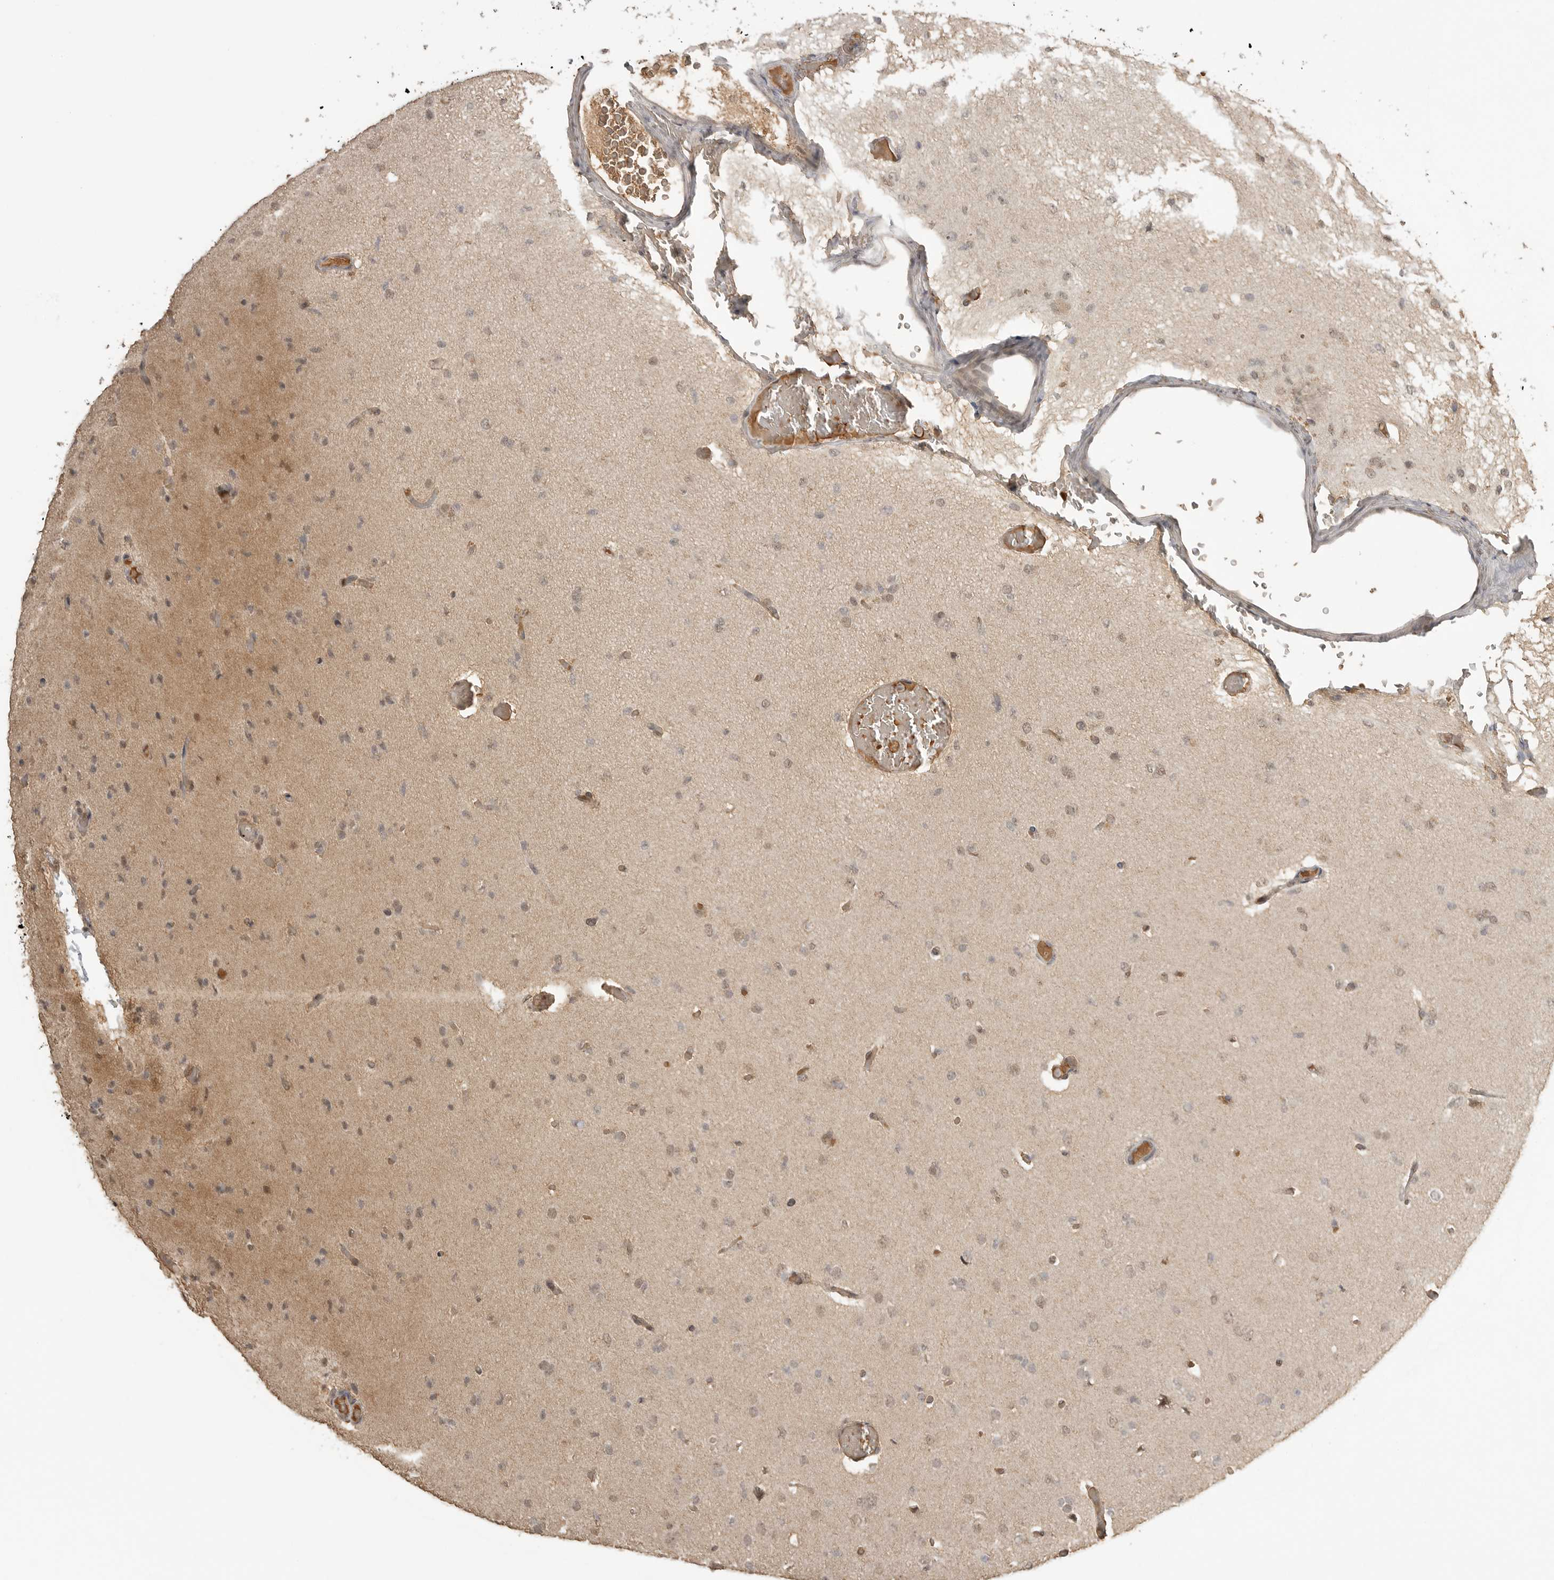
{"staining": {"intensity": "weak", "quantity": "25%-75%", "location": "nuclear"}, "tissue": "glioma", "cell_type": "Tumor cells", "image_type": "cancer", "snomed": [{"axis": "morphology", "description": "Glioma, malignant, Low grade"}, {"axis": "topography", "description": "Brain"}], "caption": "Tumor cells exhibit low levels of weak nuclear staining in about 25%-75% of cells in glioma. (brown staining indicates protein expression, while blue staining denotes nuclei).", "gene": "ASPSCR1", "patient": {"sex": "female", "age": 22}}